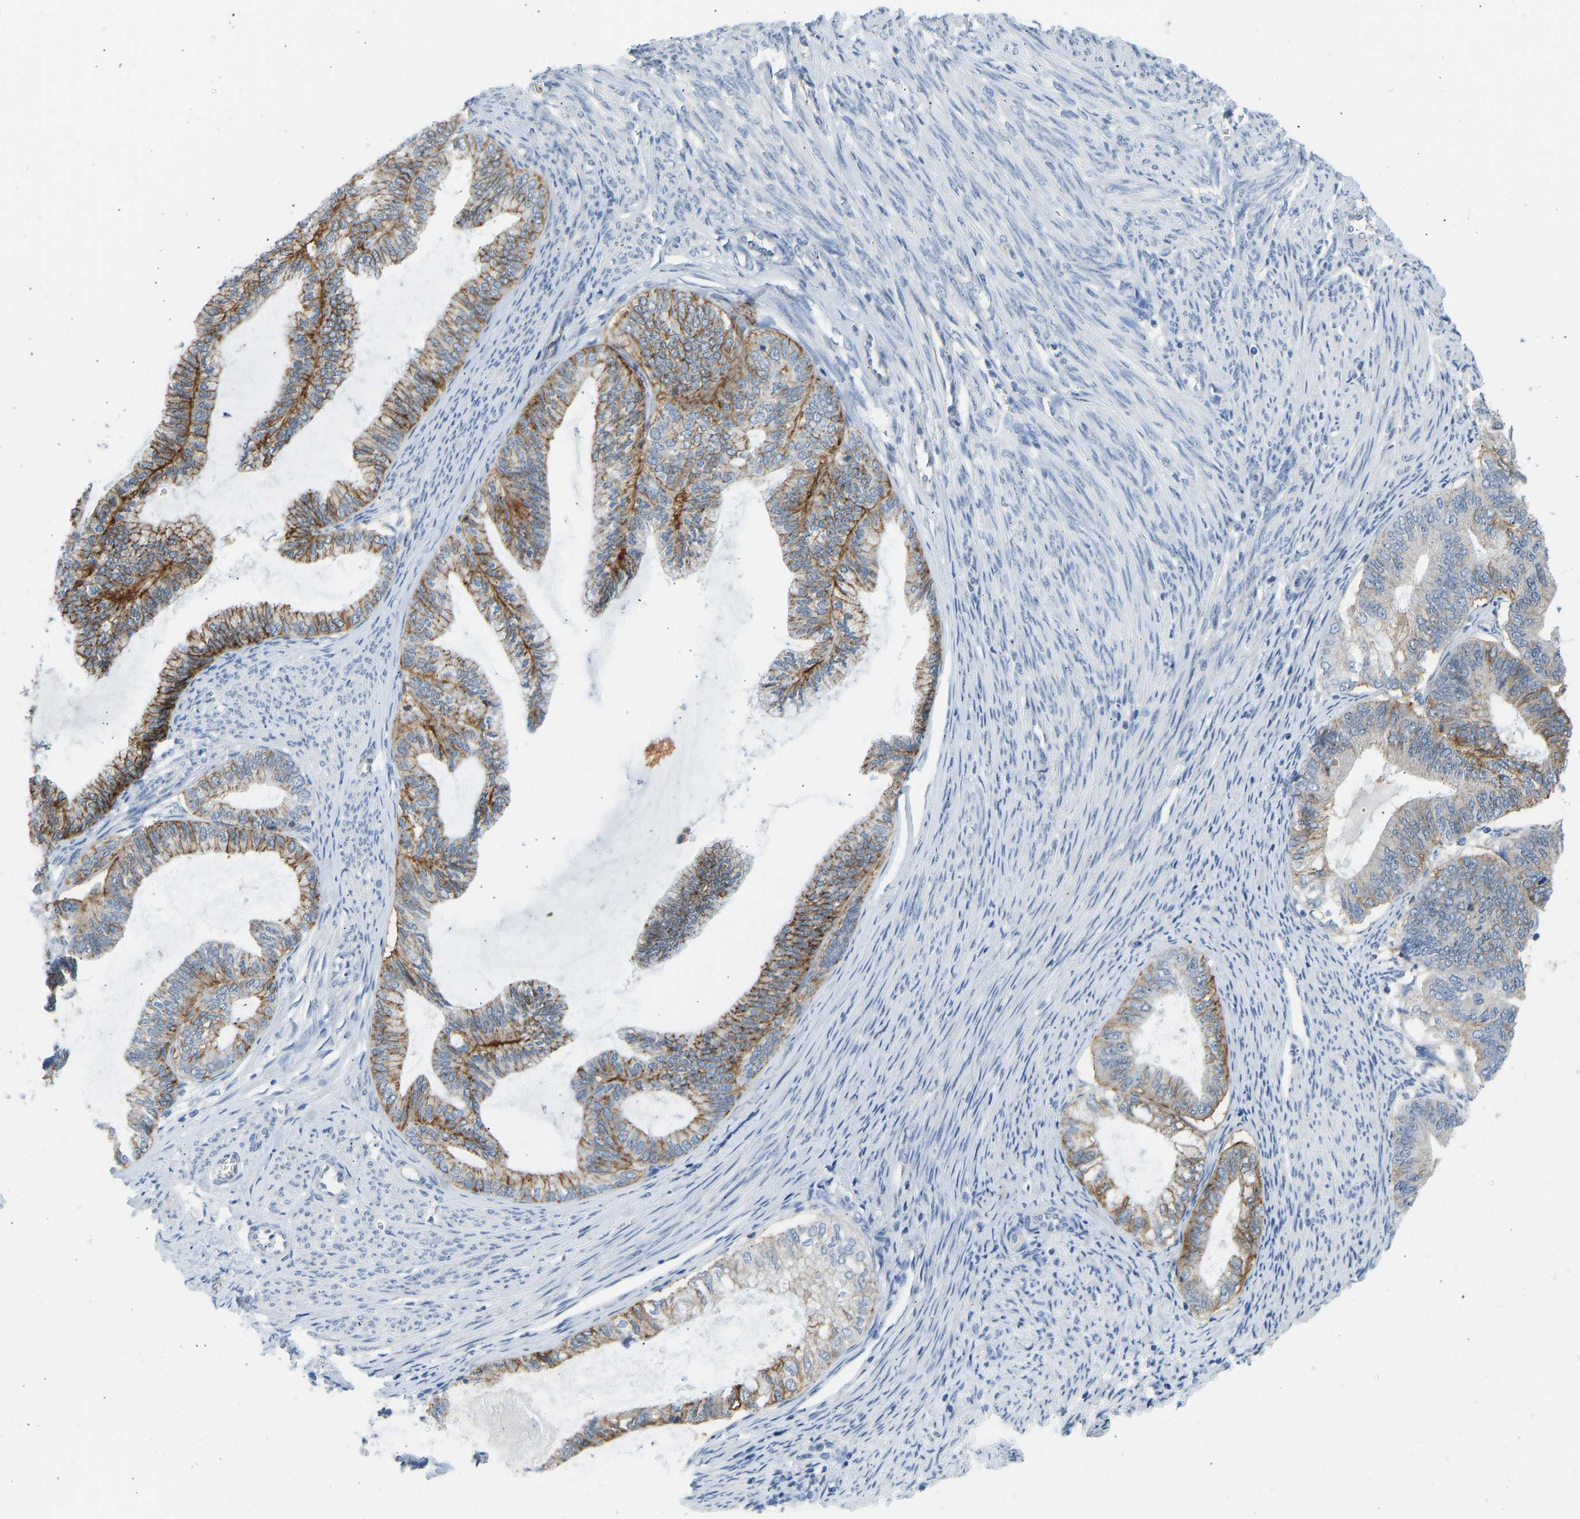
{"staining": {"intensity": "moderate", "quantity": ">75%", "location": "cytoplasmic/membranous"}, "tissue": "endometrial cancer", "cell_type": "Tumor cells", "image_type": "cancer", "snomed": [{"axis": "morphology", "description": "Adenocarcinoma, NOS"}, {"axis": "topography", "description": "Endometrium"}], "caption": "IHC photomicrograph of human endometrial adenocarcinoma stained for a protein (brown), which shows medium levels of moderate cytoplasmic/membranous positivity in about >75% of tumor cells.", "gene": "ATP1A1", "patient": {"sex": "female", "age": 86}}